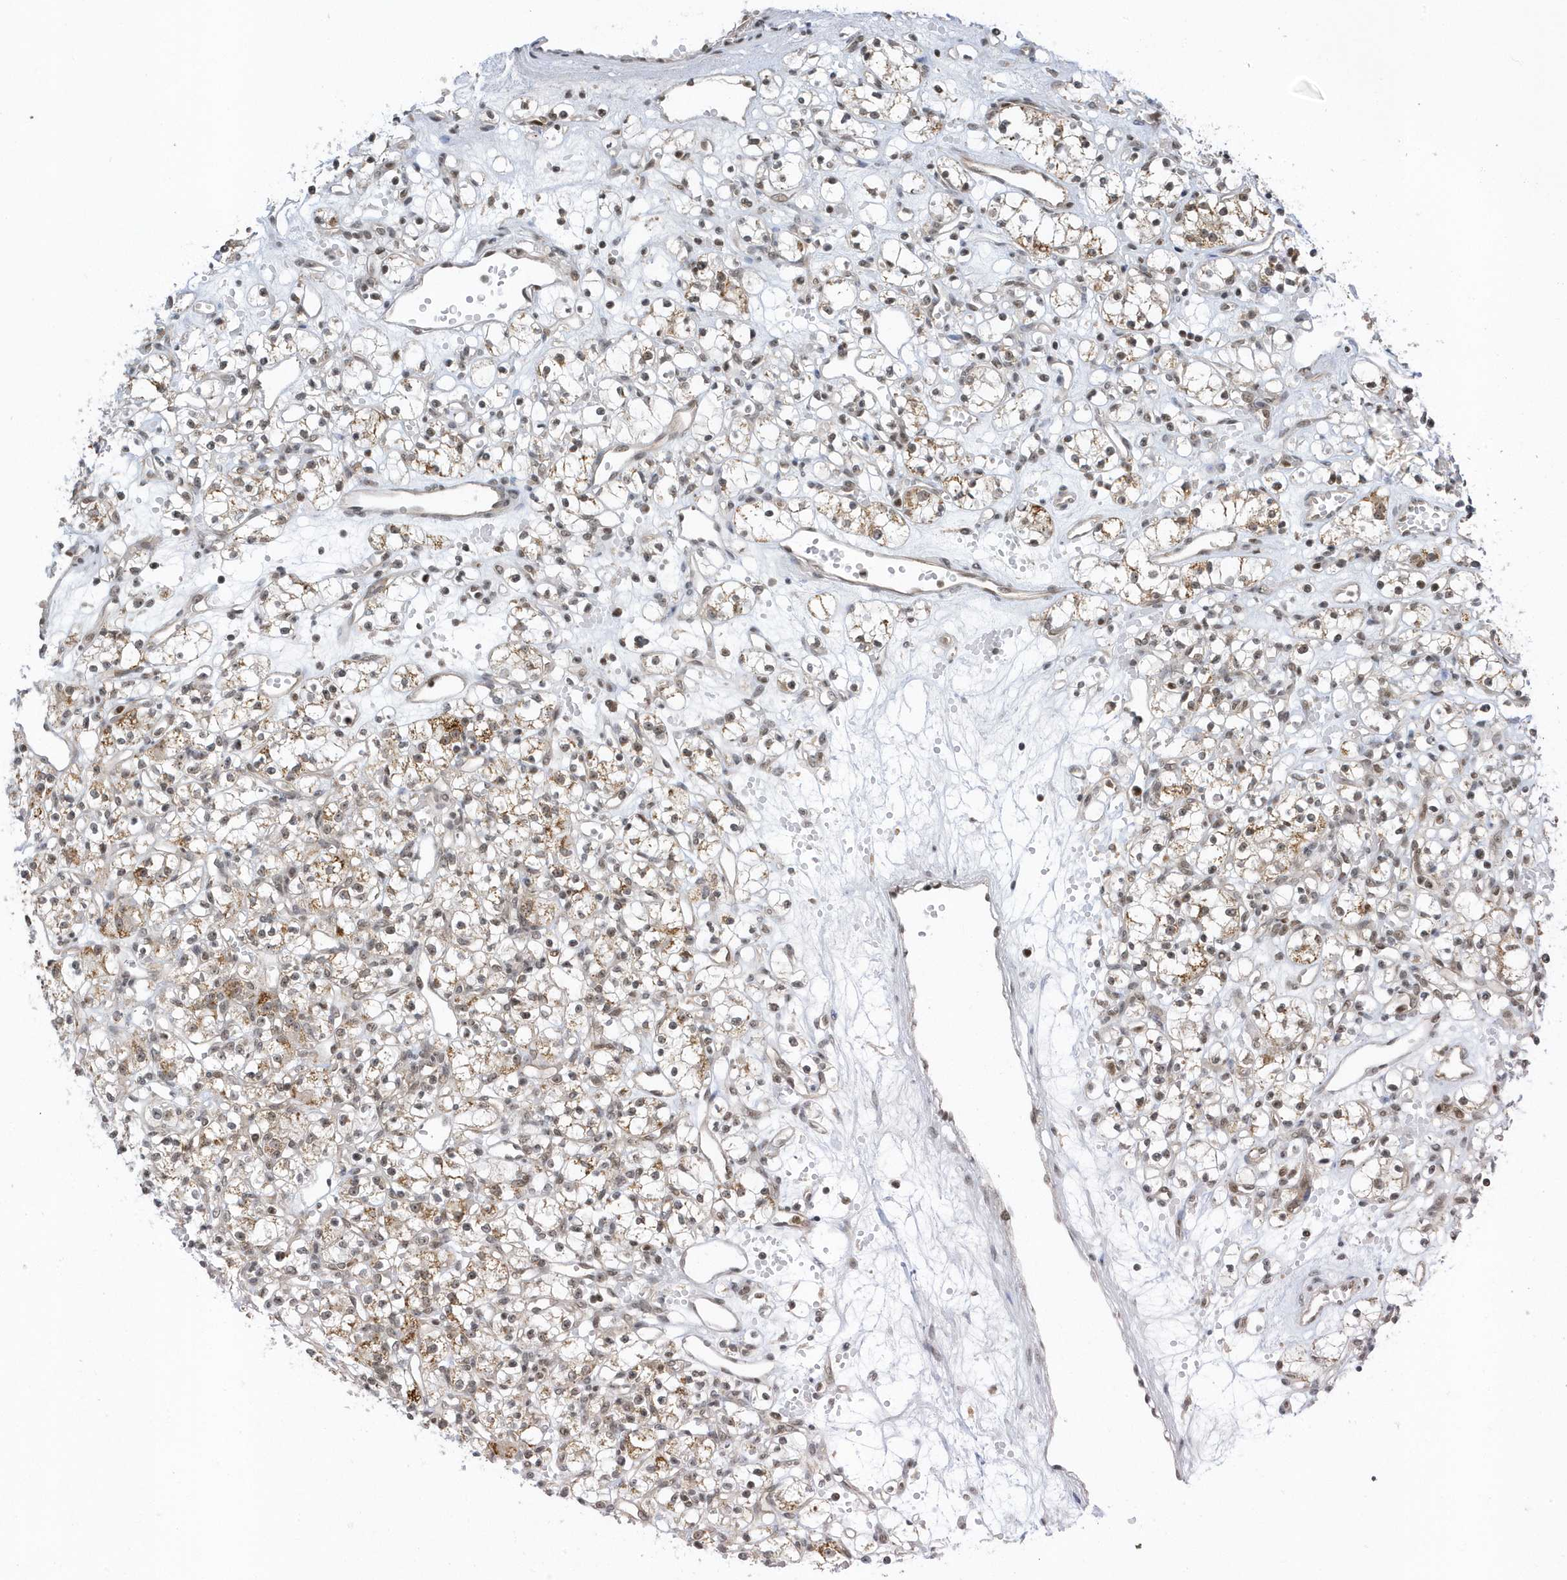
{"staining": {"intensity": "moderate", "quantity": "<25%", "location": "cytoplasmic/membranous"}, "tissue": "renal cancer", "cell_type": "Tumor cells", "image_type": "cancer", "snomed": [{"axis": "morphology", "description": "Adenocarcinoma, NOS"}, {"axis": "topography", "description": "Kidney"}], "caption": "Renal cancer tissue displays moderate cytoplasmic/membranous expression in about <25% of tumor cells", "gene": "ZNF740", "patient": {"sex": "female", "age": 59}}